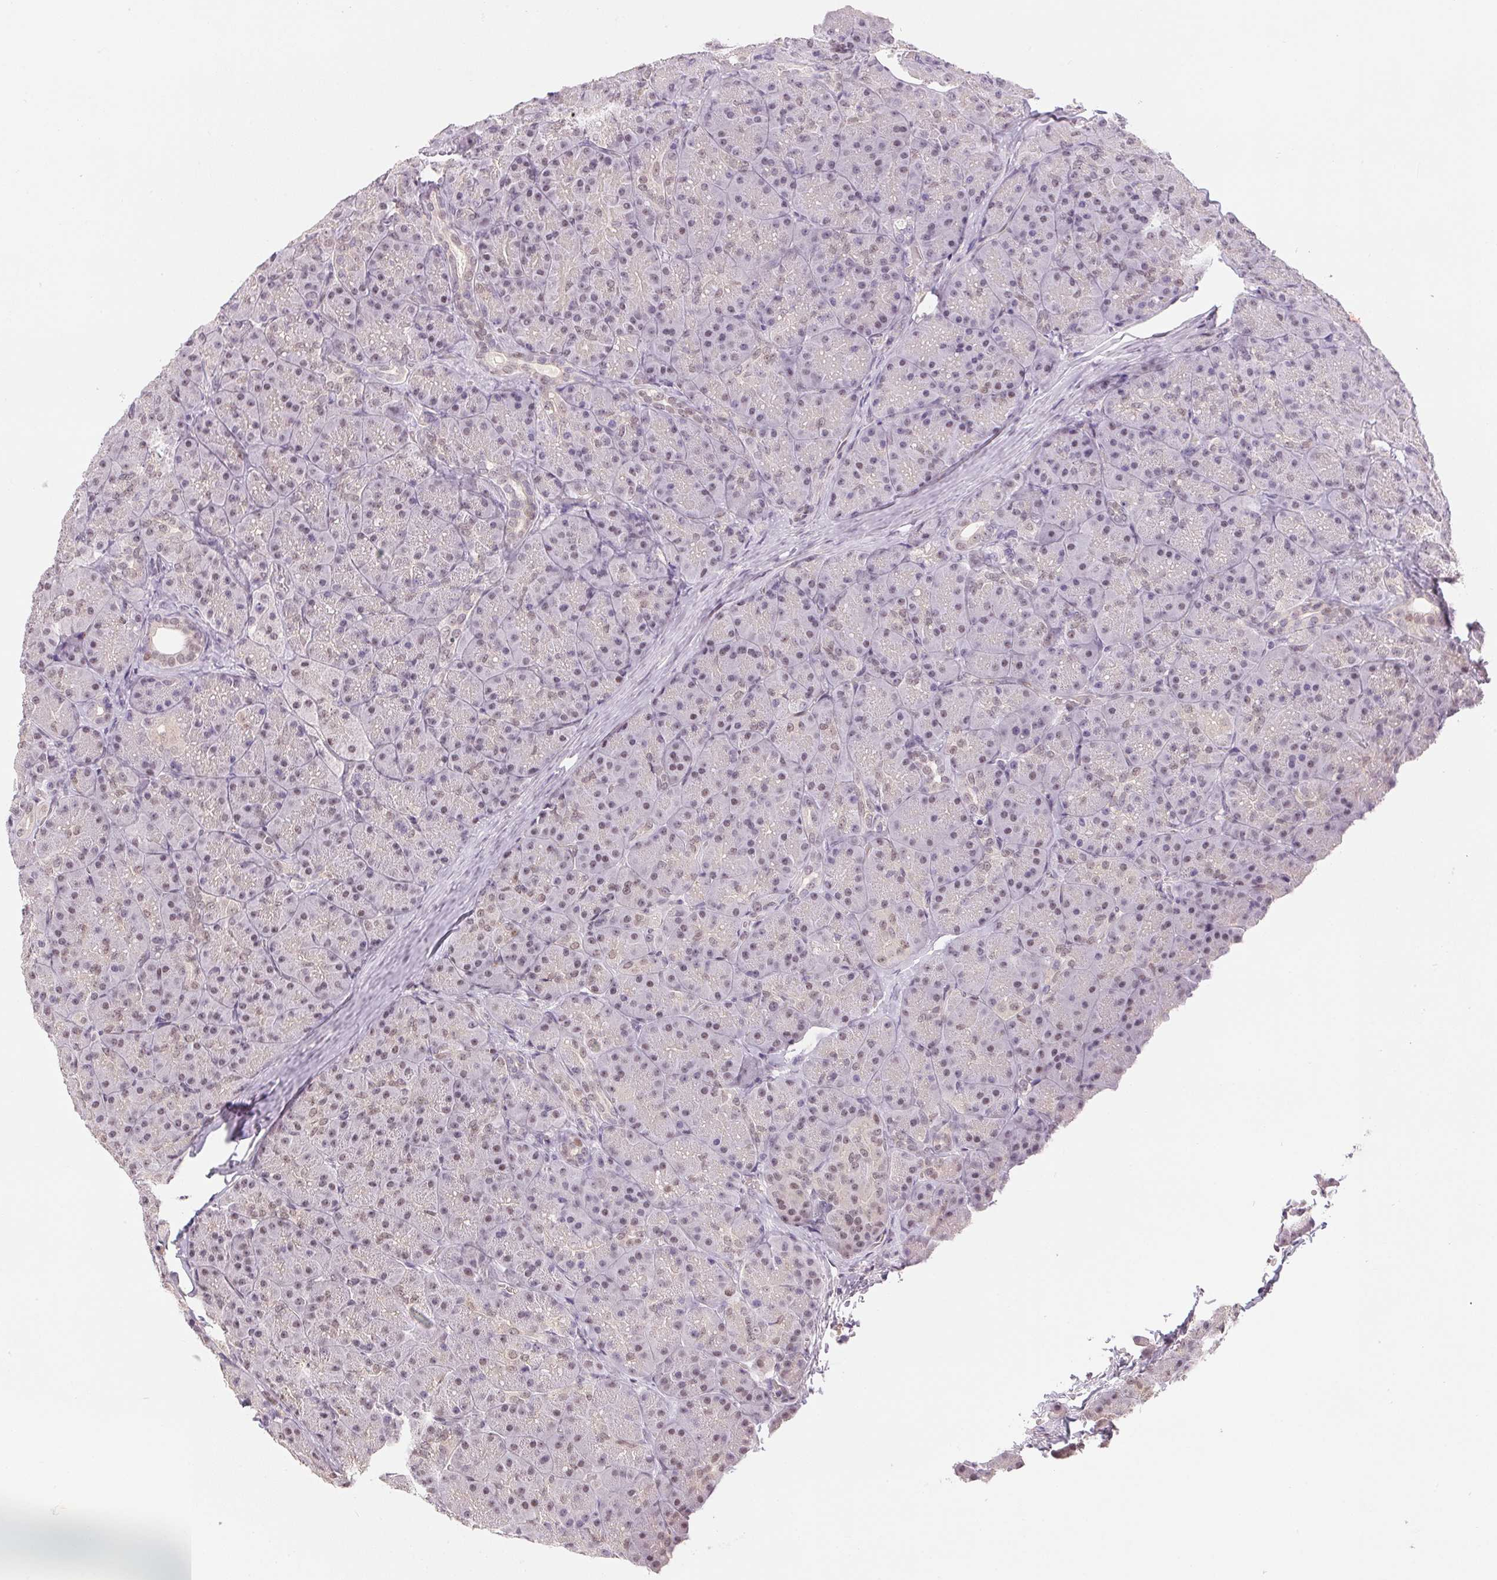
{"staining": {"intensity": "weak", "quantity": "<25%", "location": "nuclear"}, "tissue": "pancreas", "cell_type": "Exocrine glandular cells", "image_type": "normal", "snomed": [{"axis": "morphology", "description": "Normal tissue, NOS"}, {"axis": "topography", "description": "Pancreas"}], "caption": "Pancreas stained for a protein using immunohistochemistry (IHC) exhibits no staining exocrine glandular cells.", "gene": "KDM4D", "patient": {"sex": "male", "age": 57}}